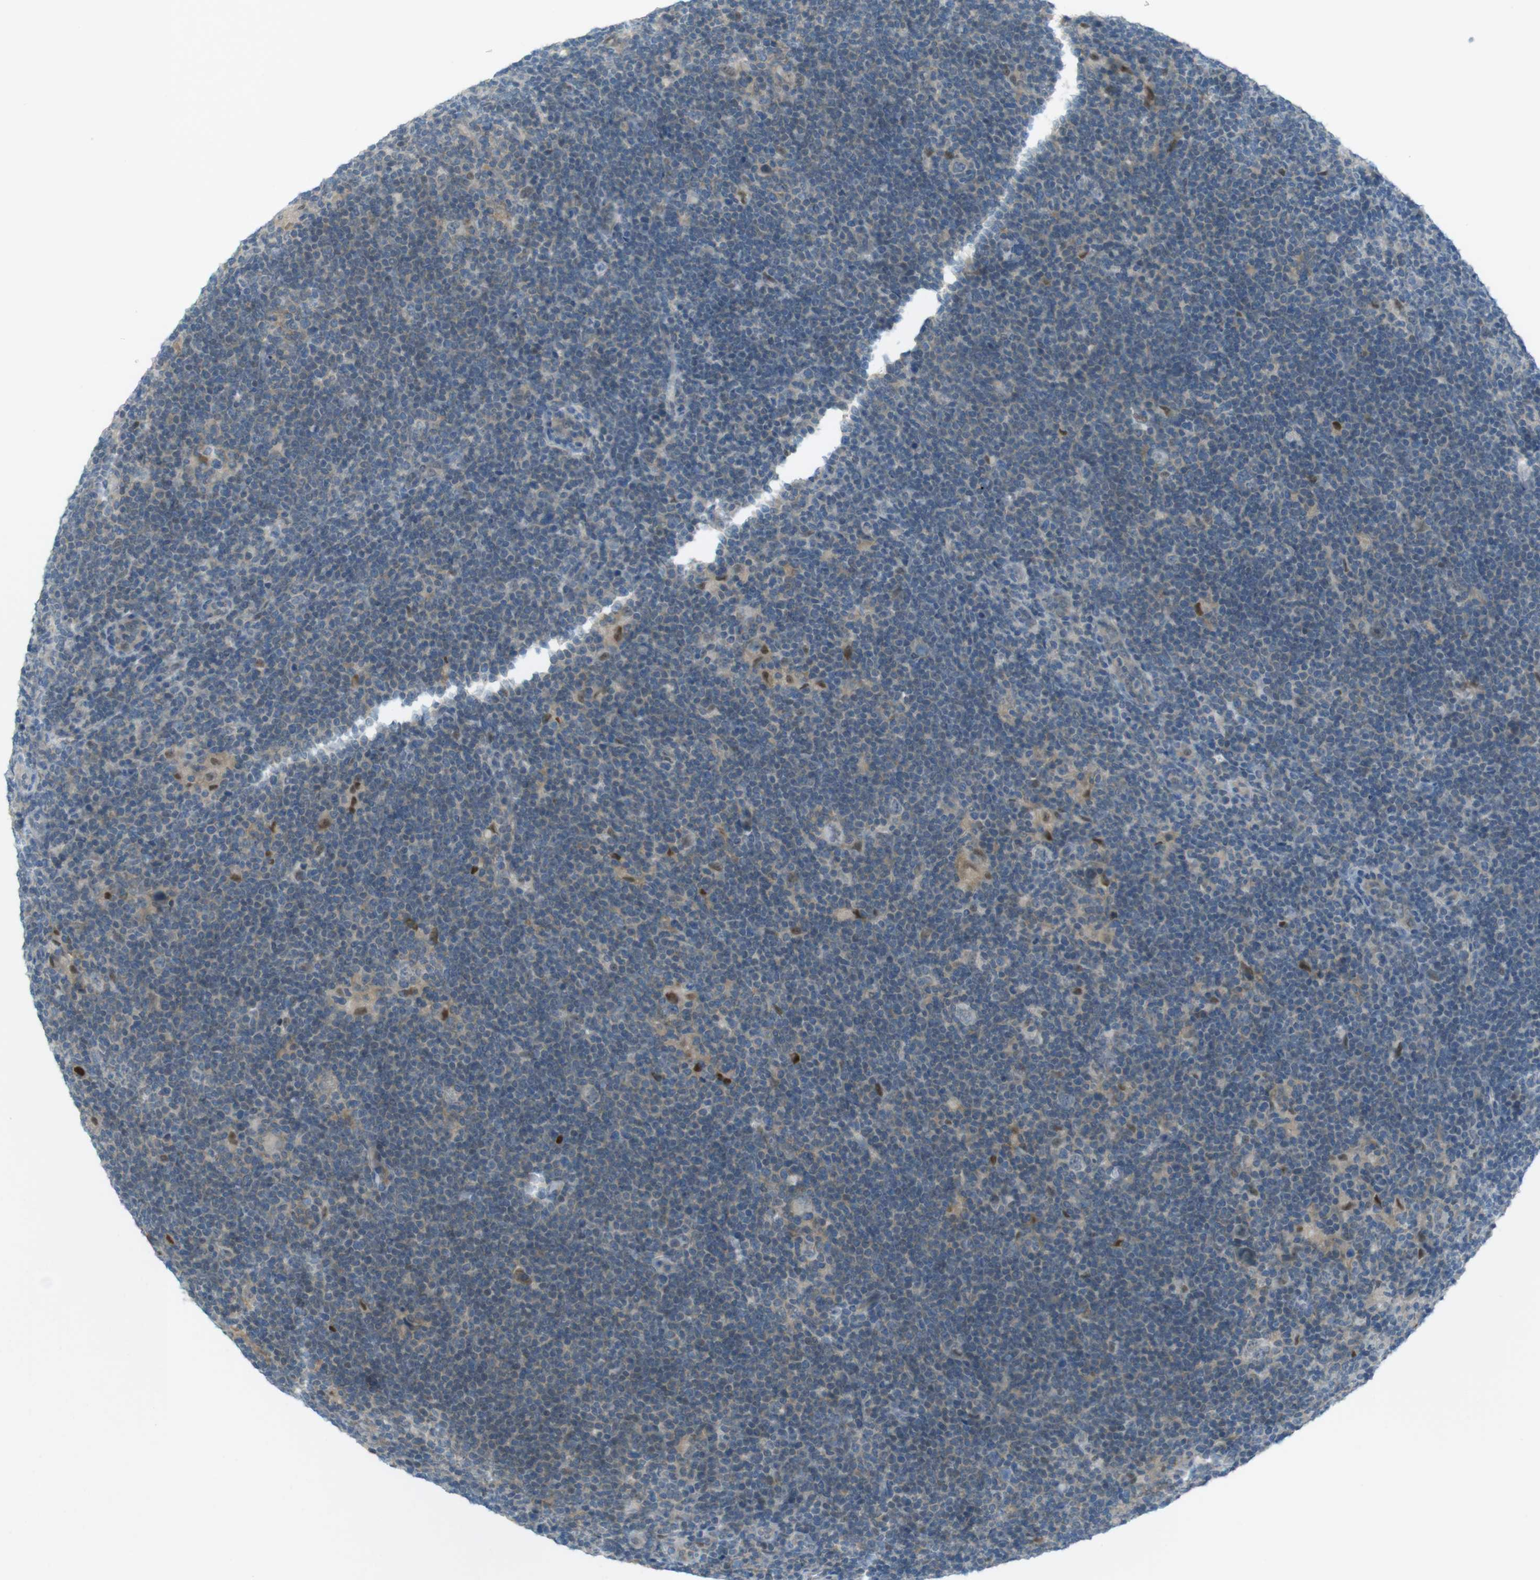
{"staining": {"intensity": "weak", "quantity": "<25%", "location": "cytoplasmic/membranous"}, "tissue": "lymphoma", "cell_type": "Tumor cells", "image_type": "cancer", "snomed": [{"axis": "morphology", "description": "Hodgkin's disease, NOS"}, {"axis": "topography", "description": "Lymph node"}], "caption": "Histopathology image shows no protein expression in tumor cells of Hodgkin's disease tissue.", "gene": "ZDHHC20", "patient": {"sex": "female", "age": 57}}